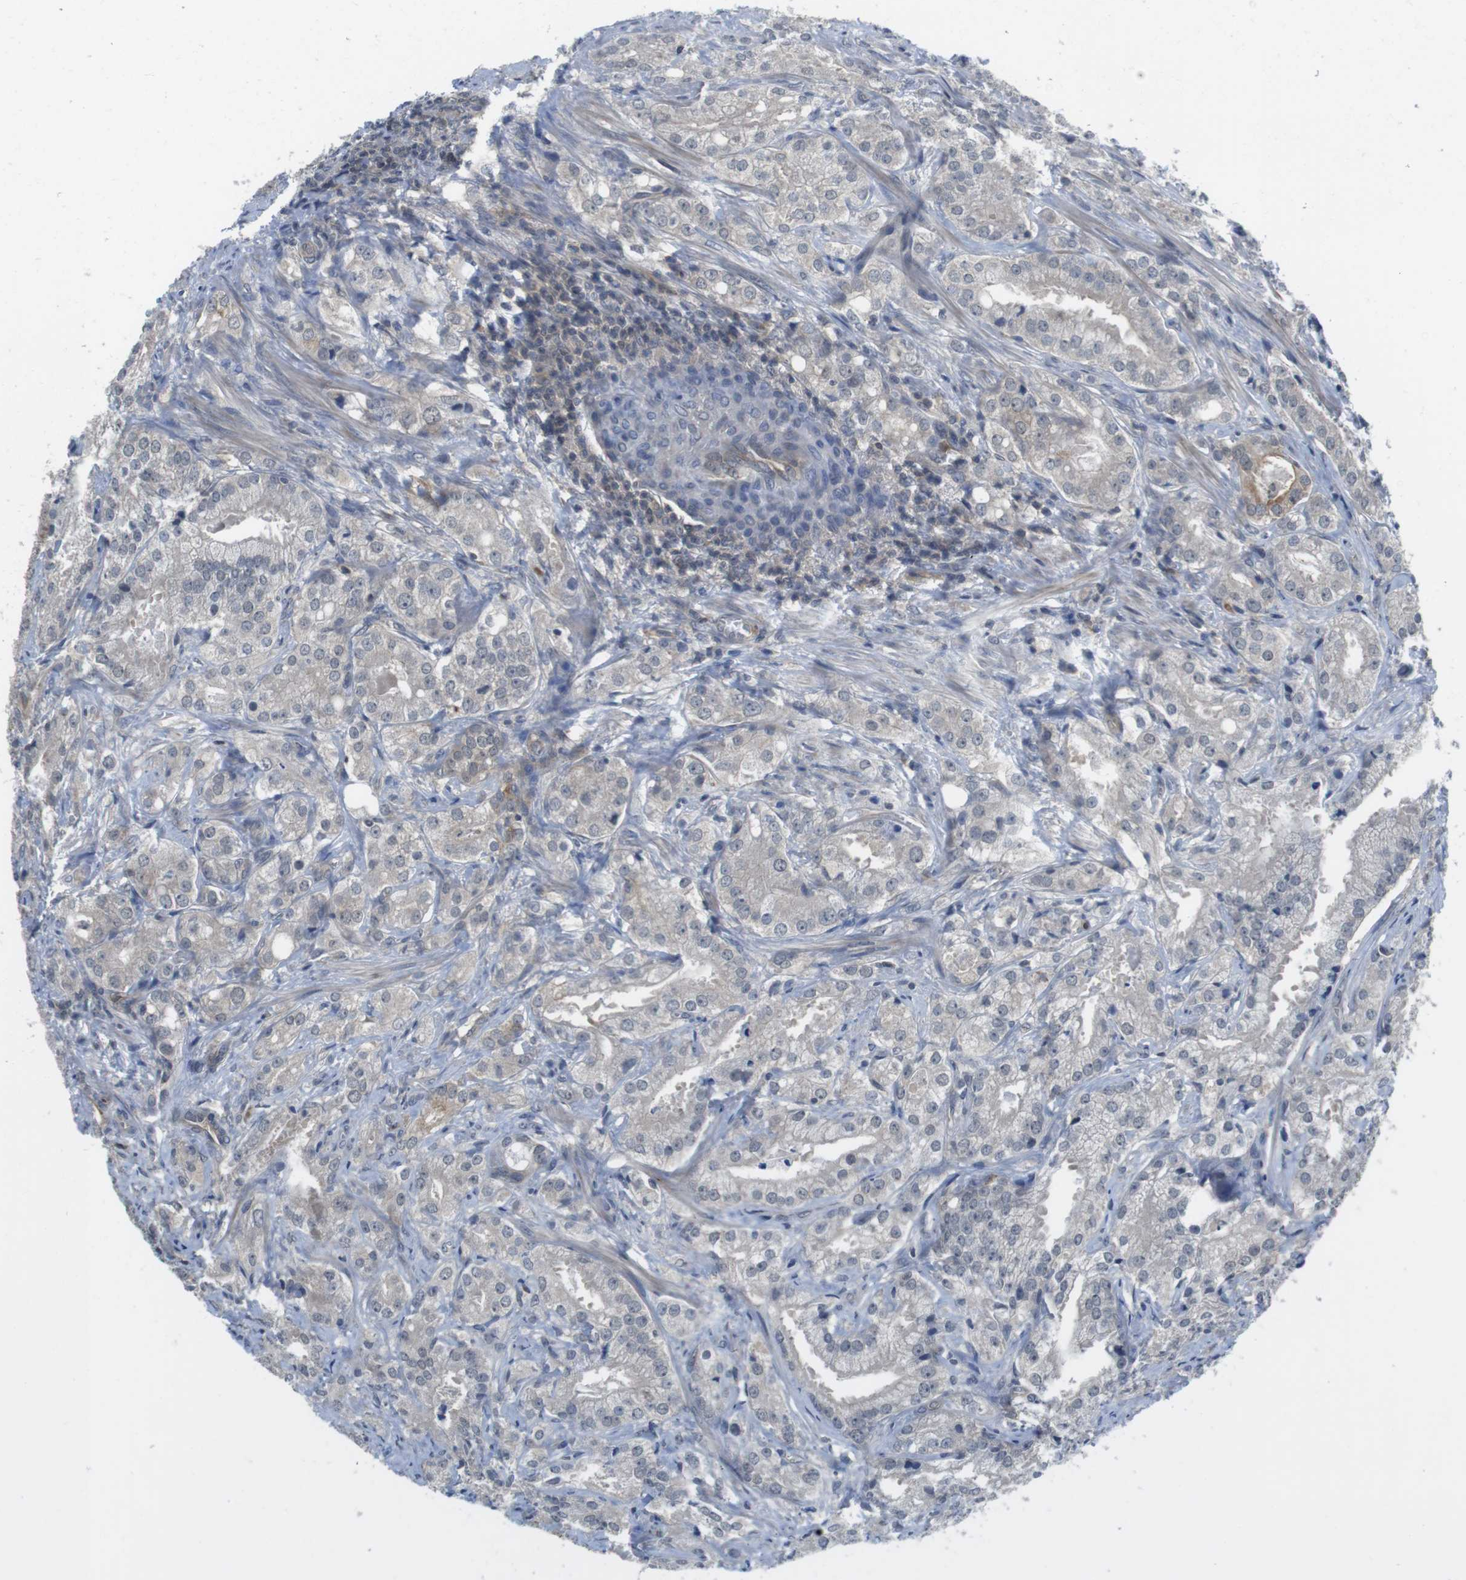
{"staining": {"intensity": "negative", "quantity": "none", "location": "none"}, "tissue": "prostate cancer", "cell_type": "Tumor cells", "image_type": "cancer", "snomed": [{"axis": "morphology", "description": "Adenocarcinoma, High grade"}, {"axis": "topography", "description": "Prostate"}], "caption": "This is an immunohistochemistry micrograph of human prostate cancer (high-grade adenocarcinoma). There is no expression in tumor cells.", "gene": "FADD", "patient": {"sex": "male", "age": 64}}